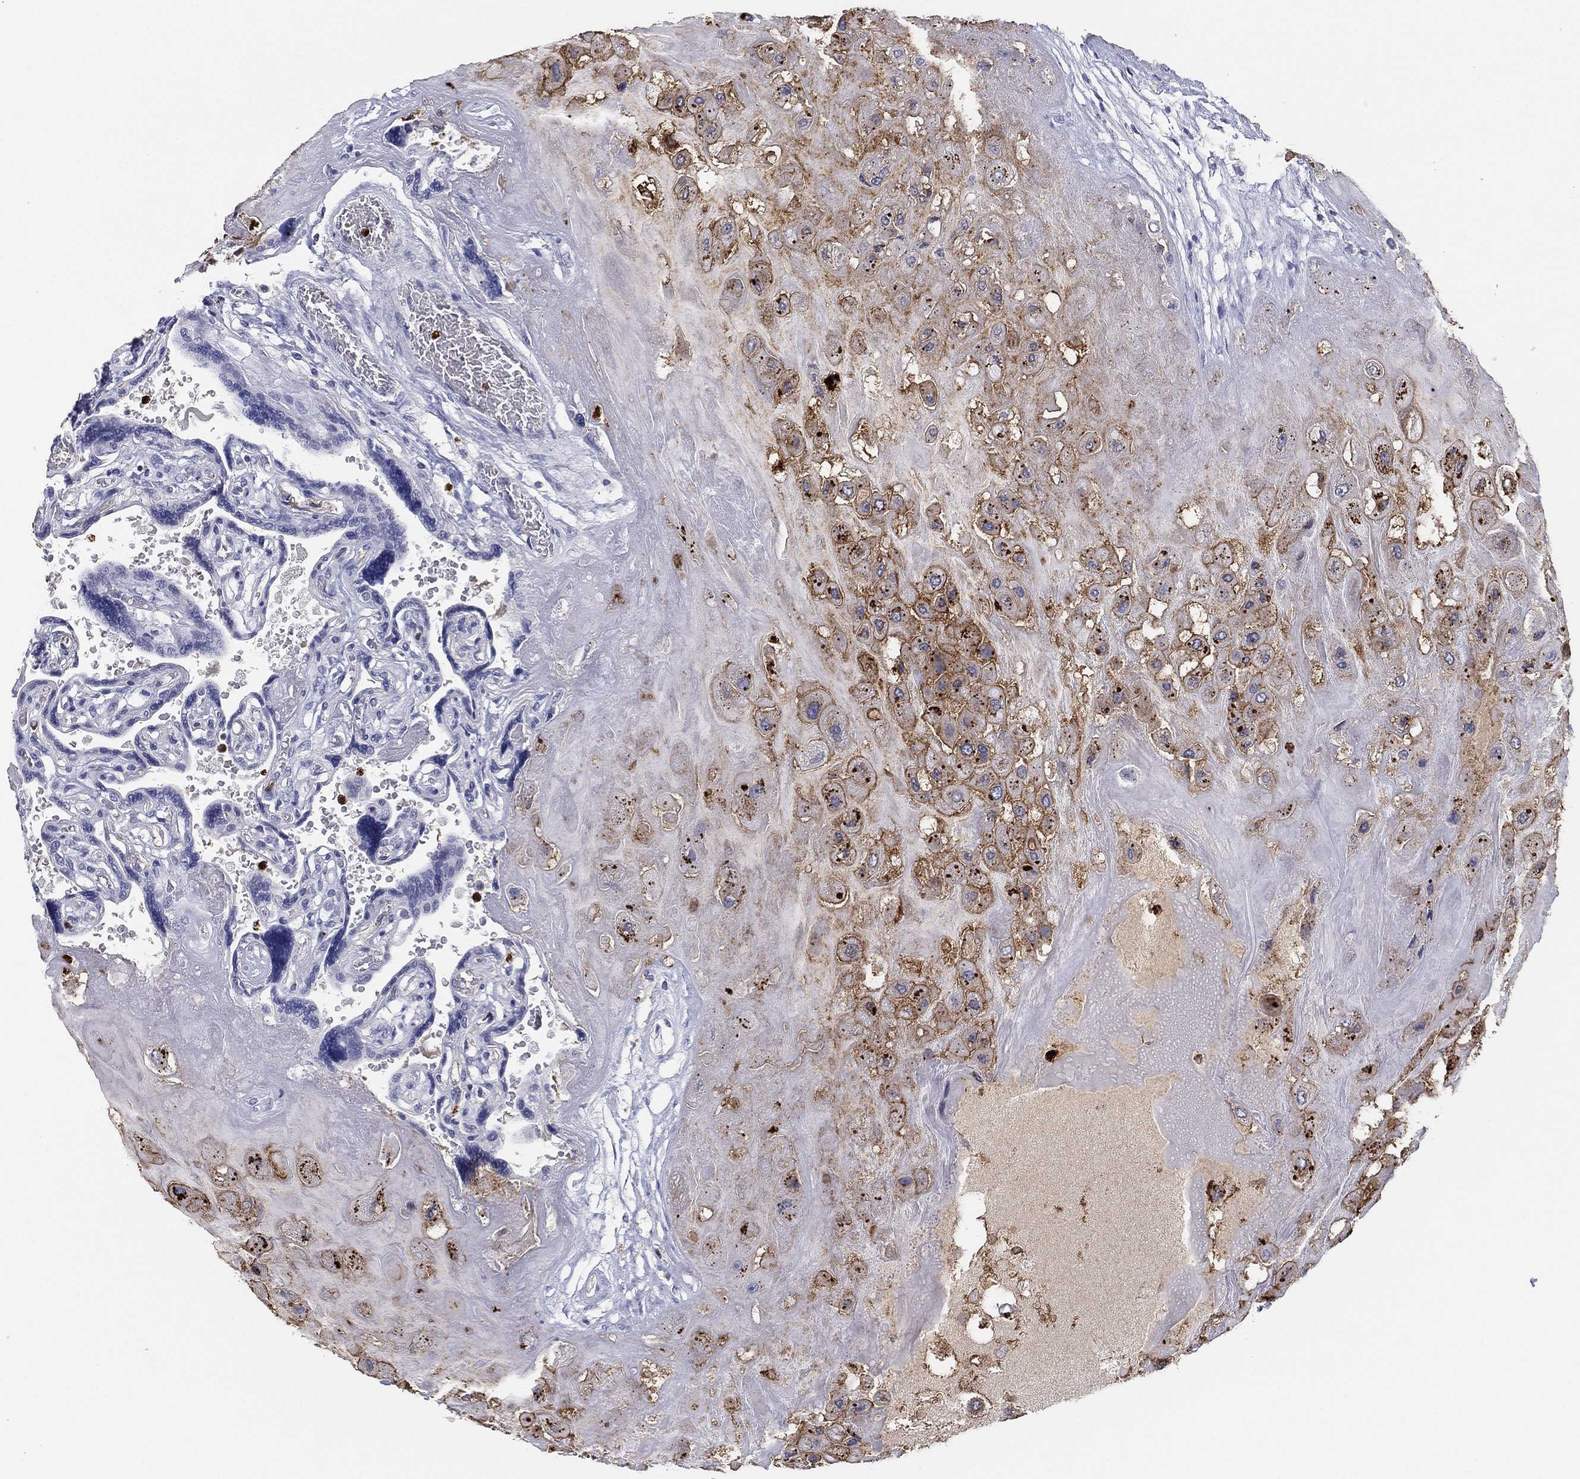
{"staining": {"intensity": "moderate", "quantity": "25%-75%", "location": "cytoplasmic/membranous"}, "tissue": "placenta", "cell_type": "Decidual cells", "image_type": "normal", "snomed": [{"axis": "morphology", "description": "Normal tissue, NOS"}, {"axis": "topography", "description": "Placenta"}], "caption": "High-magnification brightfield microscopy of benign placenta stained with DAB (brown) and counterstained with hematoxylin (blue). decidual cells exhibit moderate cytoplasmic/membranous expression is identified in about25%-75% of cells. The staining was performed using DAB (3,3'-diaminobenzidine) to visualize the protein expression in brown, while the nuclei were stained in blue with hematoxylin (Magnification: 20x).", "gene": "PLAC8", "patient": {"sex": "female", "age": 32}}